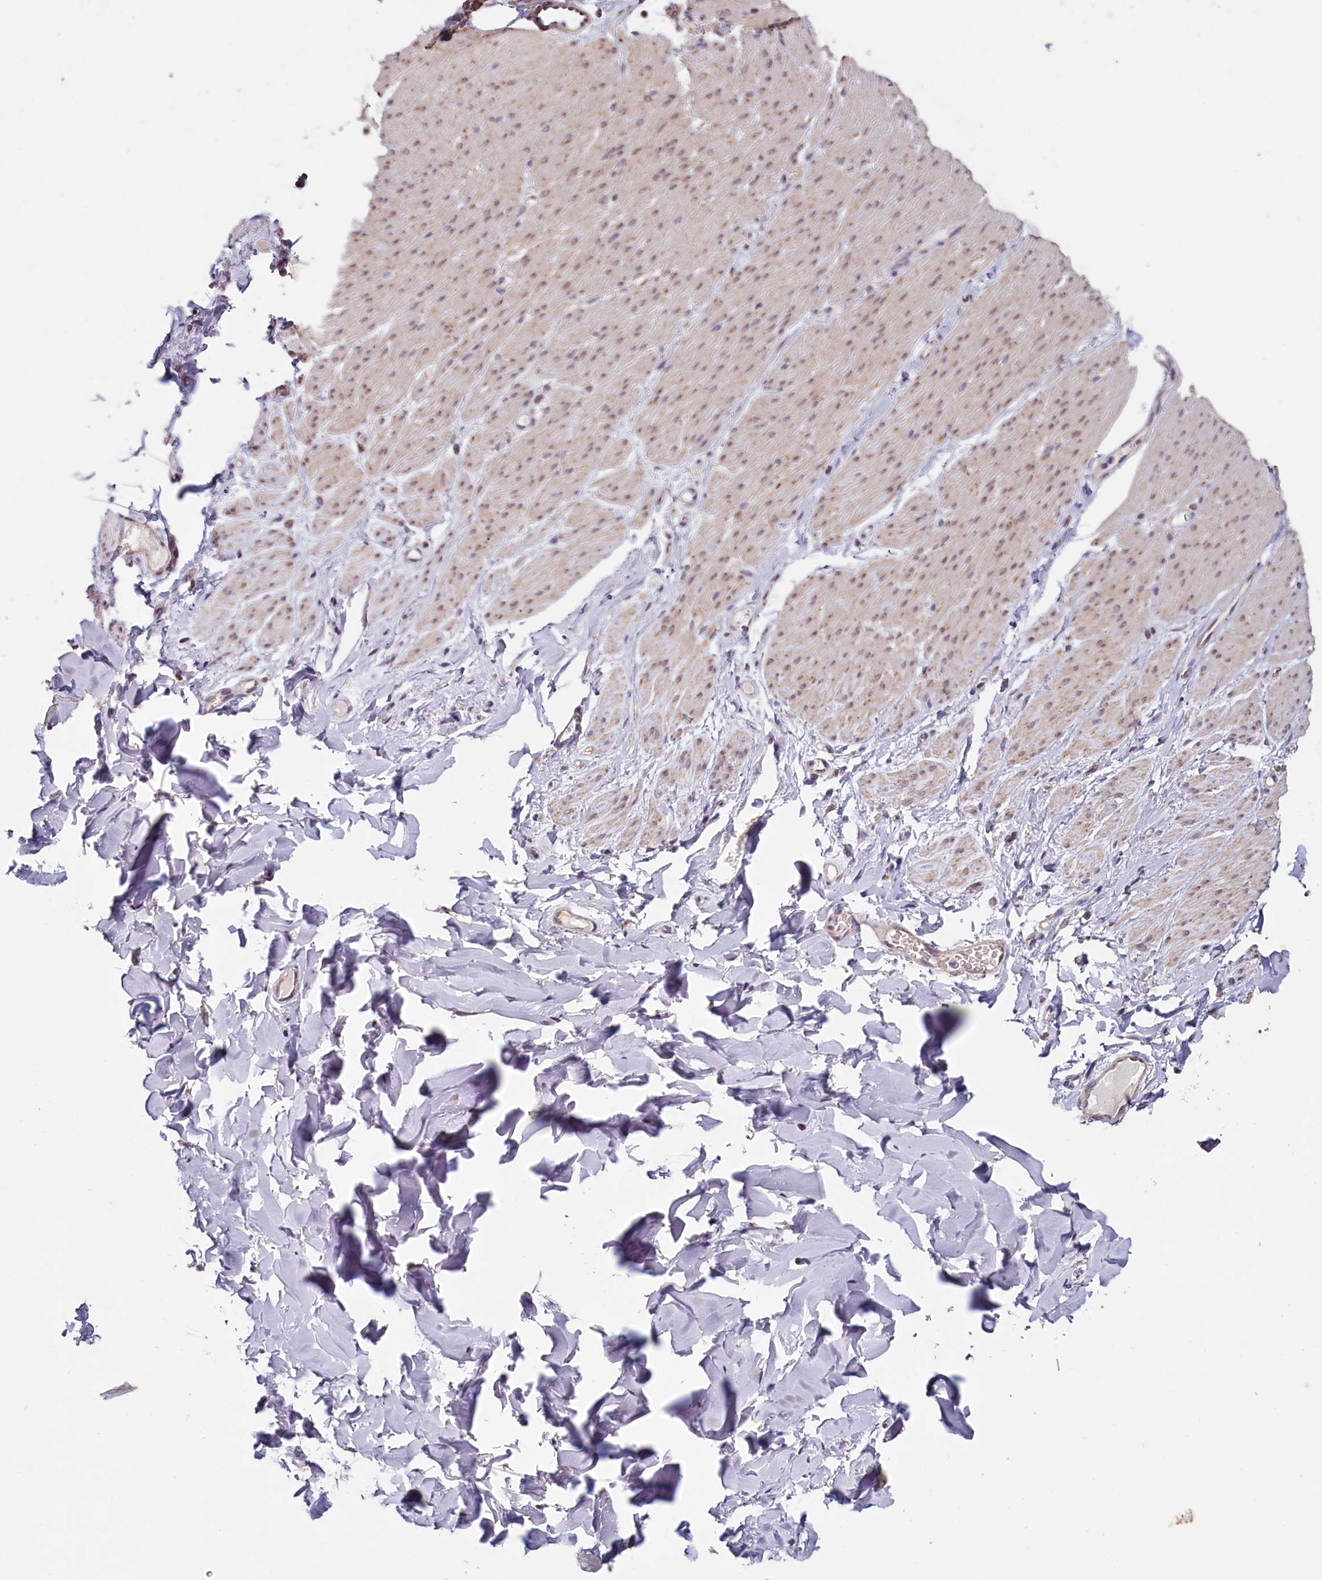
{"staining": {"intensity": "moderate", "quantity": "25%-75%", "location": "cytoplasmic/membranous"}, "tissue": "adipose tissue", "cell_type": "Adipocytes", "image_type": "normal", "snomed": [{"axis": "morphology", "description": "Normal tissue, NOS"}, {"axis": "topography", "description": "Colon"}, {"axis": "topography", "description": "Peripheral nerve tissue"}], "caption": "Immunohistochemistry micrograph of normal adipose tissue stained for a protein (brown), which displays medium levels of moderate cytoplasmic/membranous positivity in approximately 25%-75% of adipocytes.", "gene": "PDE6D", "patient": {"sex": "female", "age": 61}}